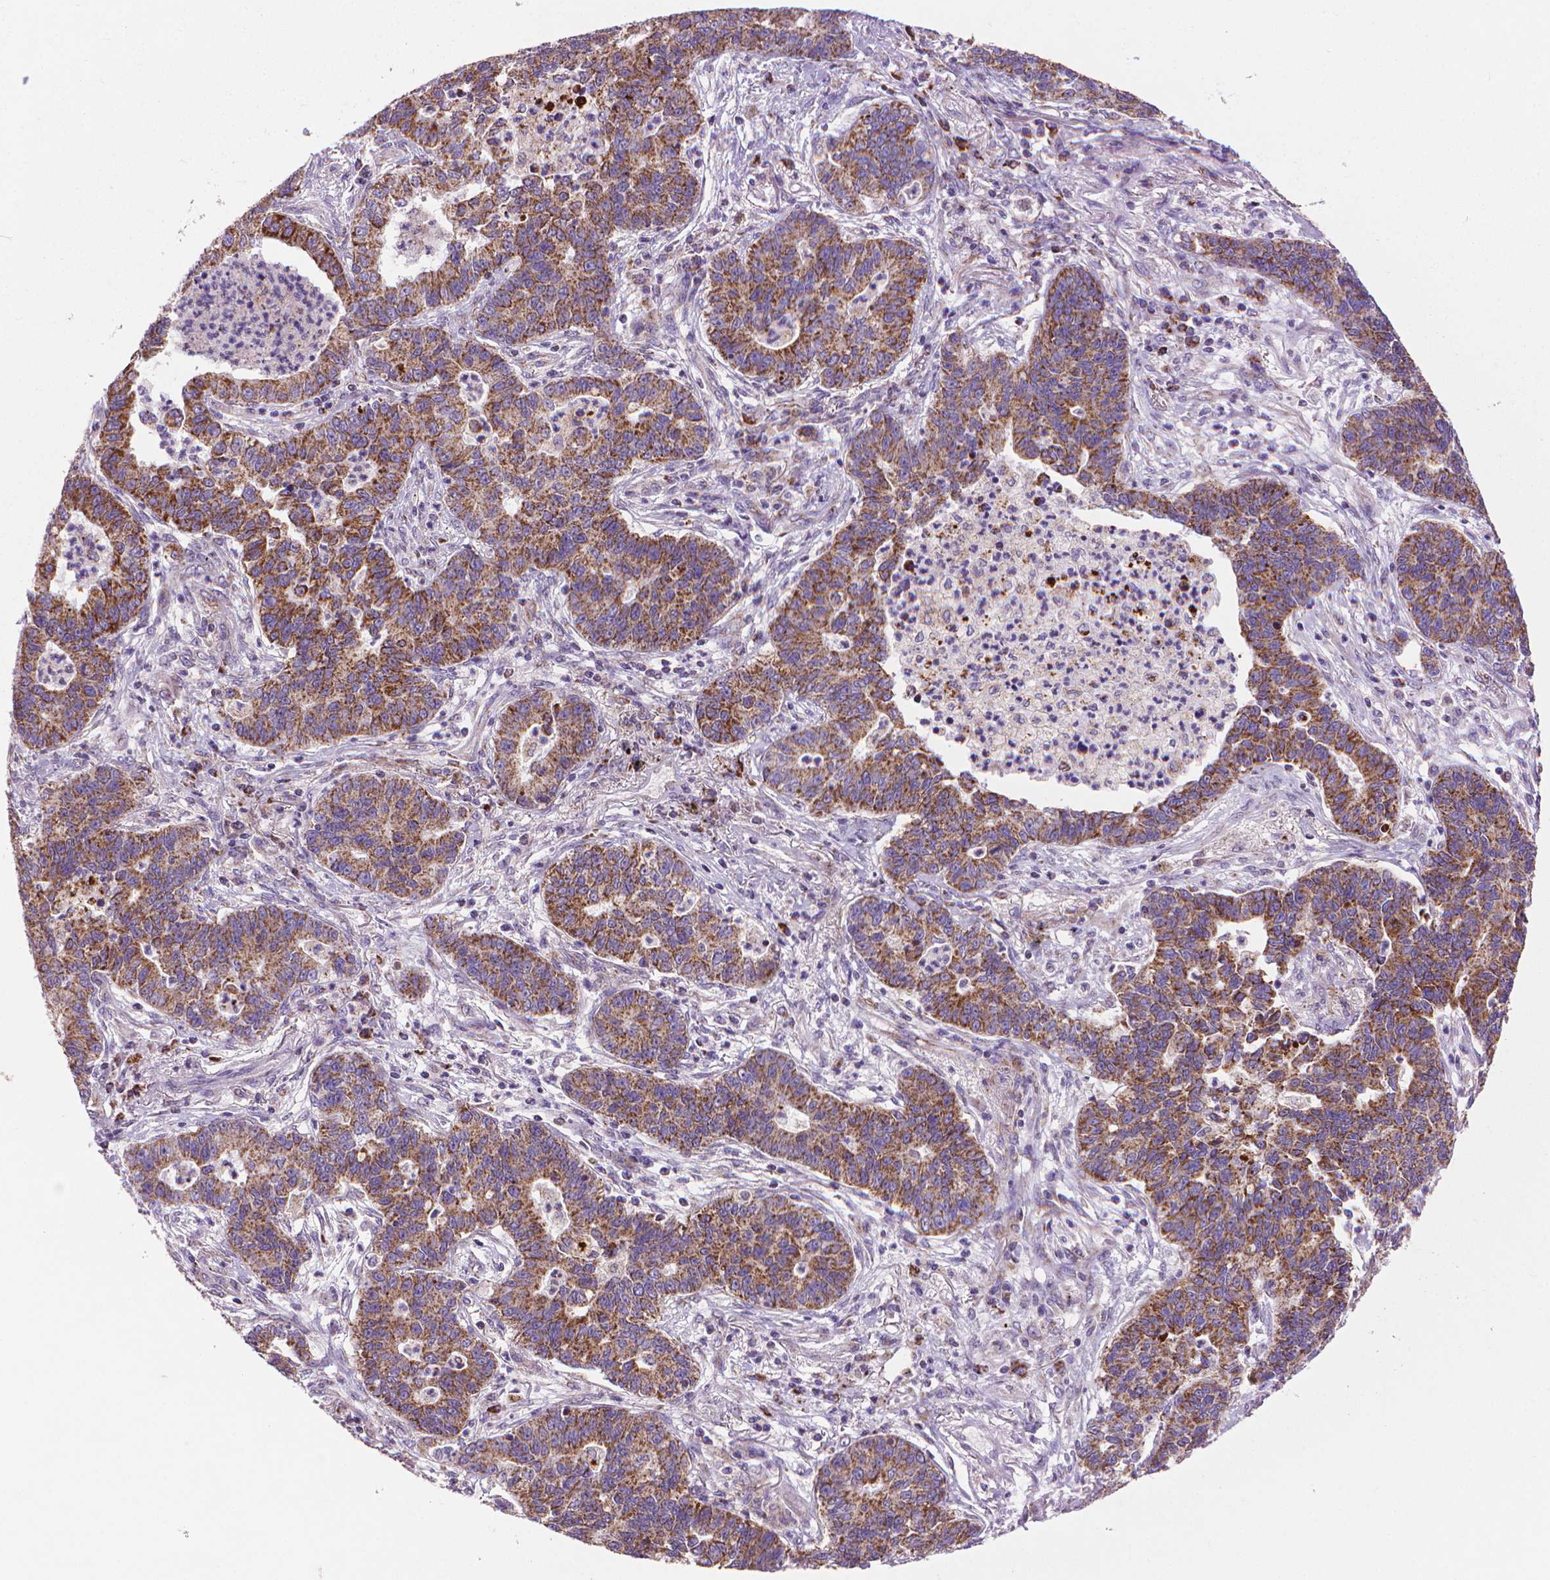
{"staining": {"intensity": "strong", "quantity": ">75%", "location": "cytoplasmic/membranous"}, "tissue": "lung cancer", "cell_type": "Tumor cells", "image_type": "cancer", "snomed": [{"axis": "morphology", "description": "Adenocarcinoma, NOS"}, {"axis": "topography", "description": "Lung"}], "caption": "This photomicrograph demonstrates adenocarcinoma (lung) stained with immunohistochemistry (IHC) to label a protein in brown. The cytoplasmic/membranous of tumor cells show strong positivity for the protein. Nuclei are counter-stained blue.", "gene": "VDAC1", "patient": {"sex": "female", "age": 57}}